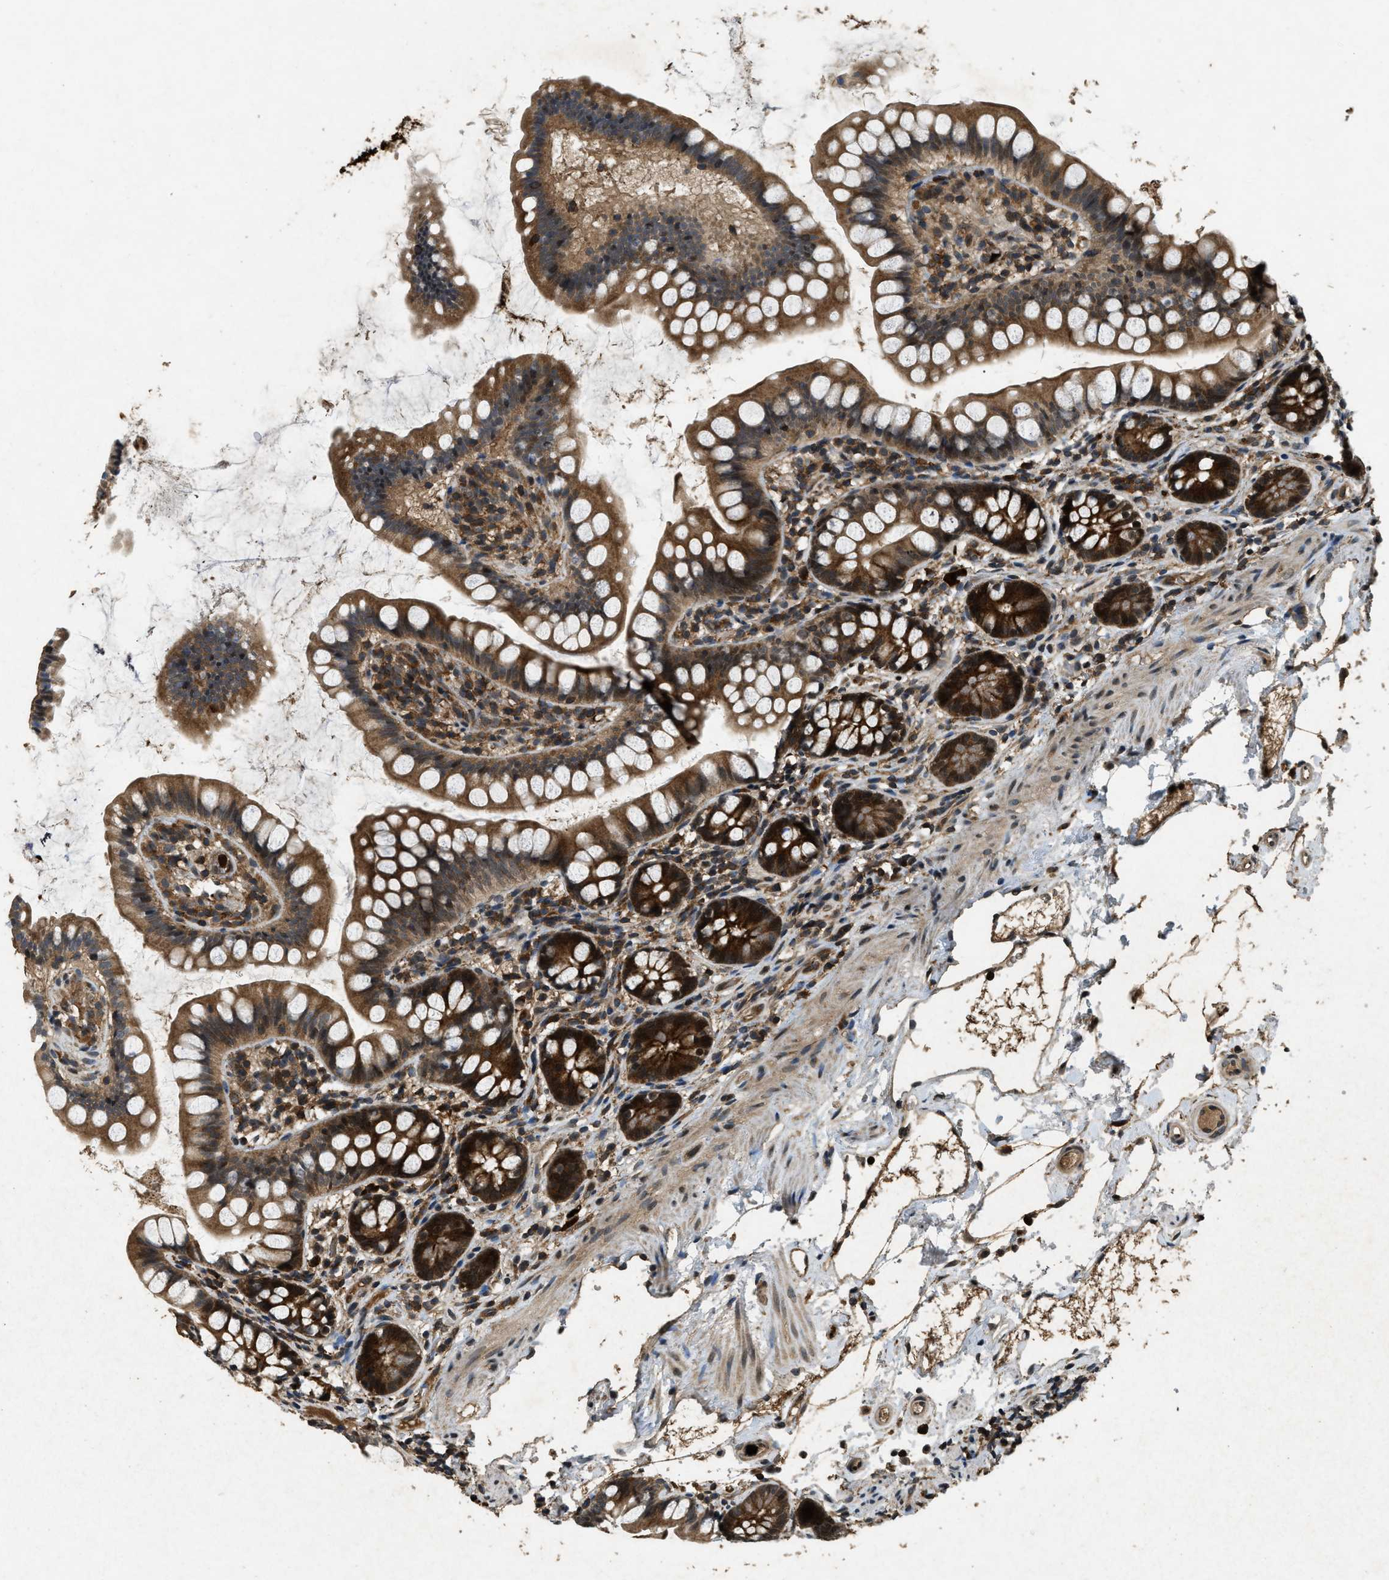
{"staining": {"intensity": "strong", "quantity": ">75%", "location": "cytoplasmic/membranous"}, "tissue": "small intestine", "cell_type": "Glandular cells", "image_type": "normal", "snomed": [{"axis": "morphology", "description": "Normal tissue, NOS"}, {"axis": "topography", "description": "Small intestine"}], "caption": "This image shows immunohistochemistry (IHC) staining of benign human small intestine, with high strong cytoplasmic/membranous positivity in approximately >75% of glandular cells.", "gene": "RNF141", "patient": {"sex": "female", "age": 84}}